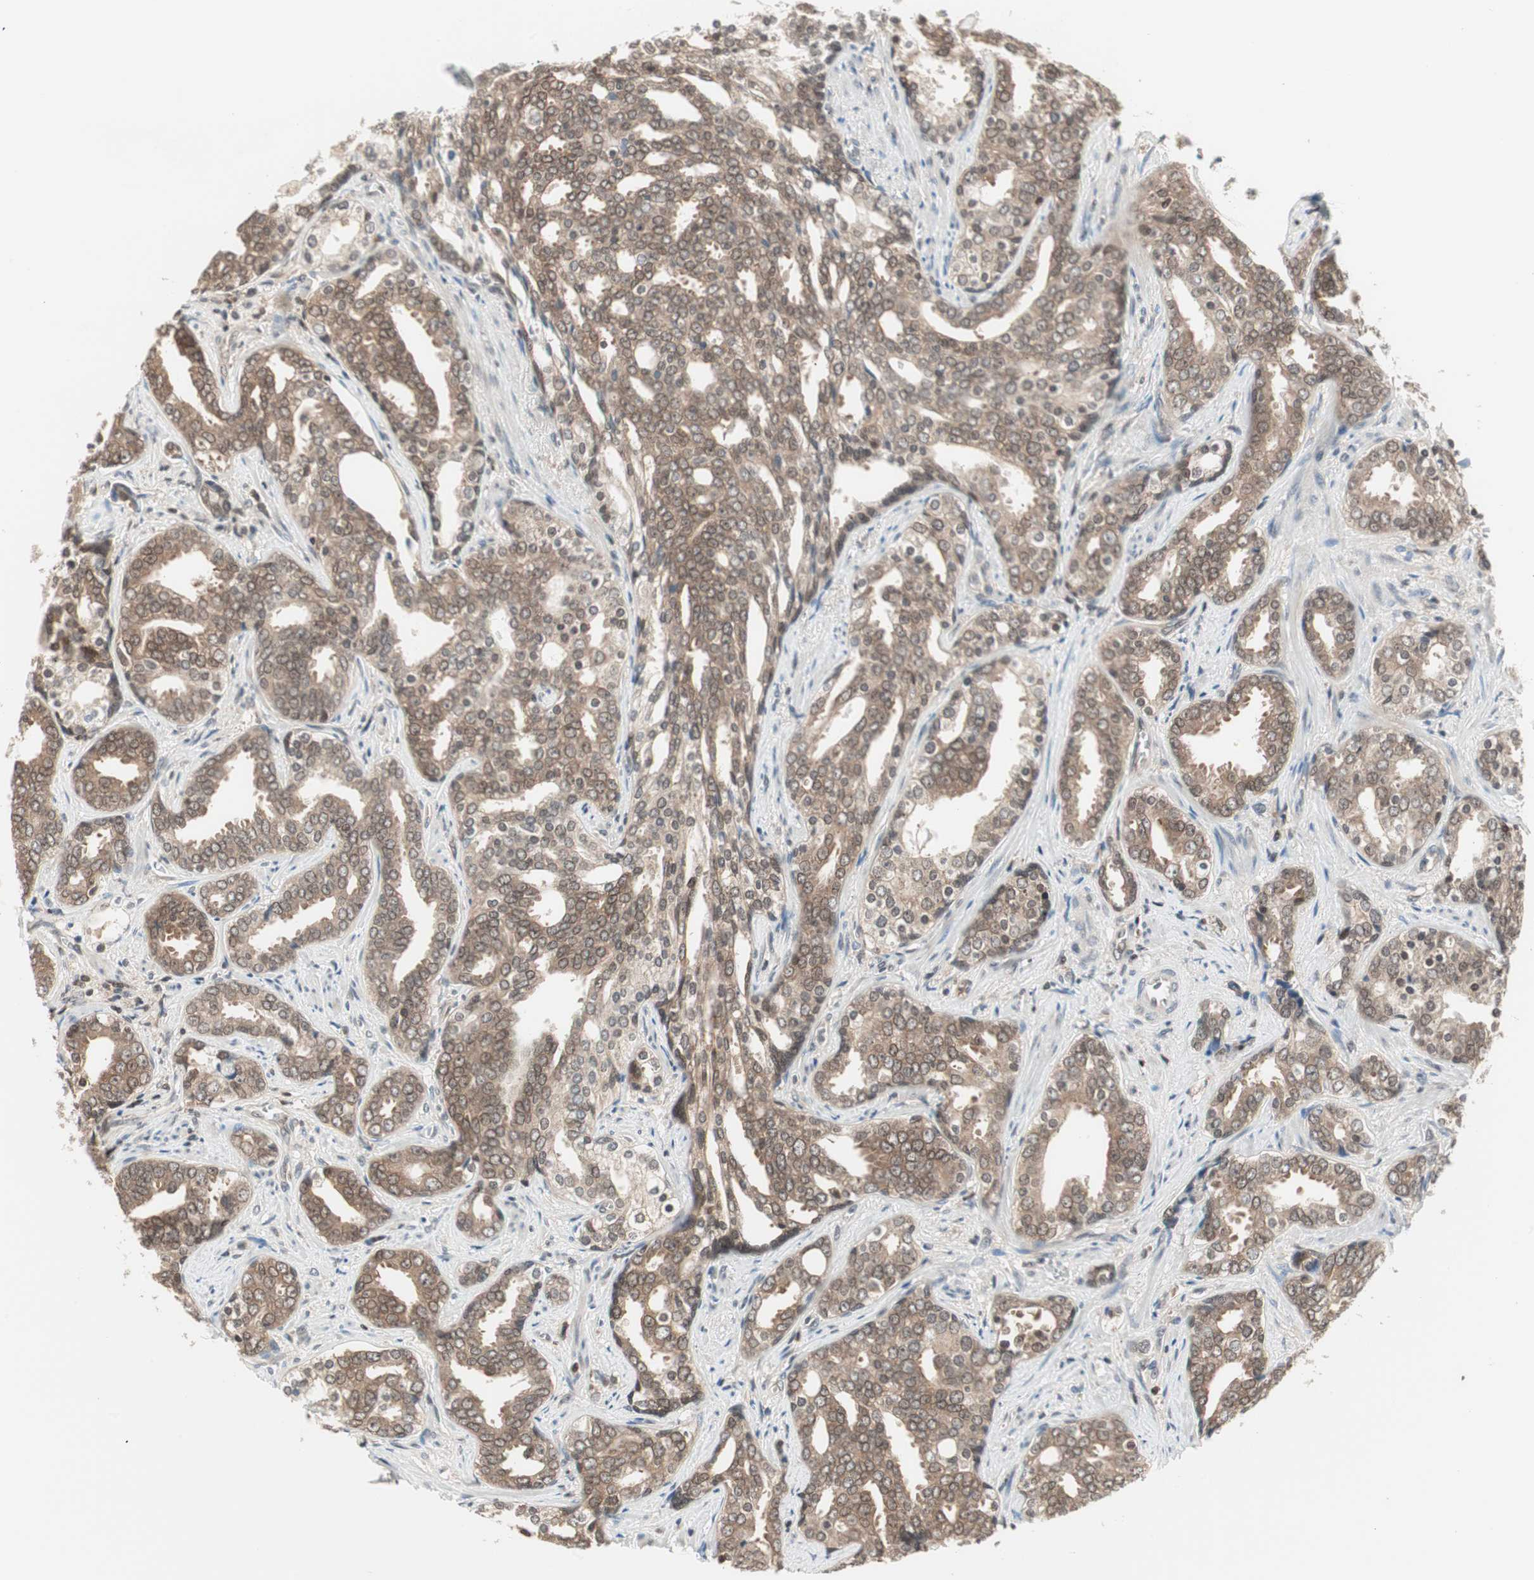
{"staining": {"intensity": "moderate", "quantity": ">75%", "location": "cytoplasmic/membranous"}, "tissue": "prostate cancer", "cell_type": "Tumor cells", "image_type": "cancer", "snomed": [{"axis": "morphology", "description": "Adenocarcinoma, High grade"}, {"axis": "topography", "description": "Prostate"}], "caption": "A high-resolution image shows IHC staining of prostate cancer (high-grade adenocarcinoma), which shows moderate cytoplasmic/membranous positivity in about >75% of tumor cells. (IHC, brightfield microscopy, high magnification).", "gene": "UBE2I", "patient": {"sex": "male", "age": 67}}